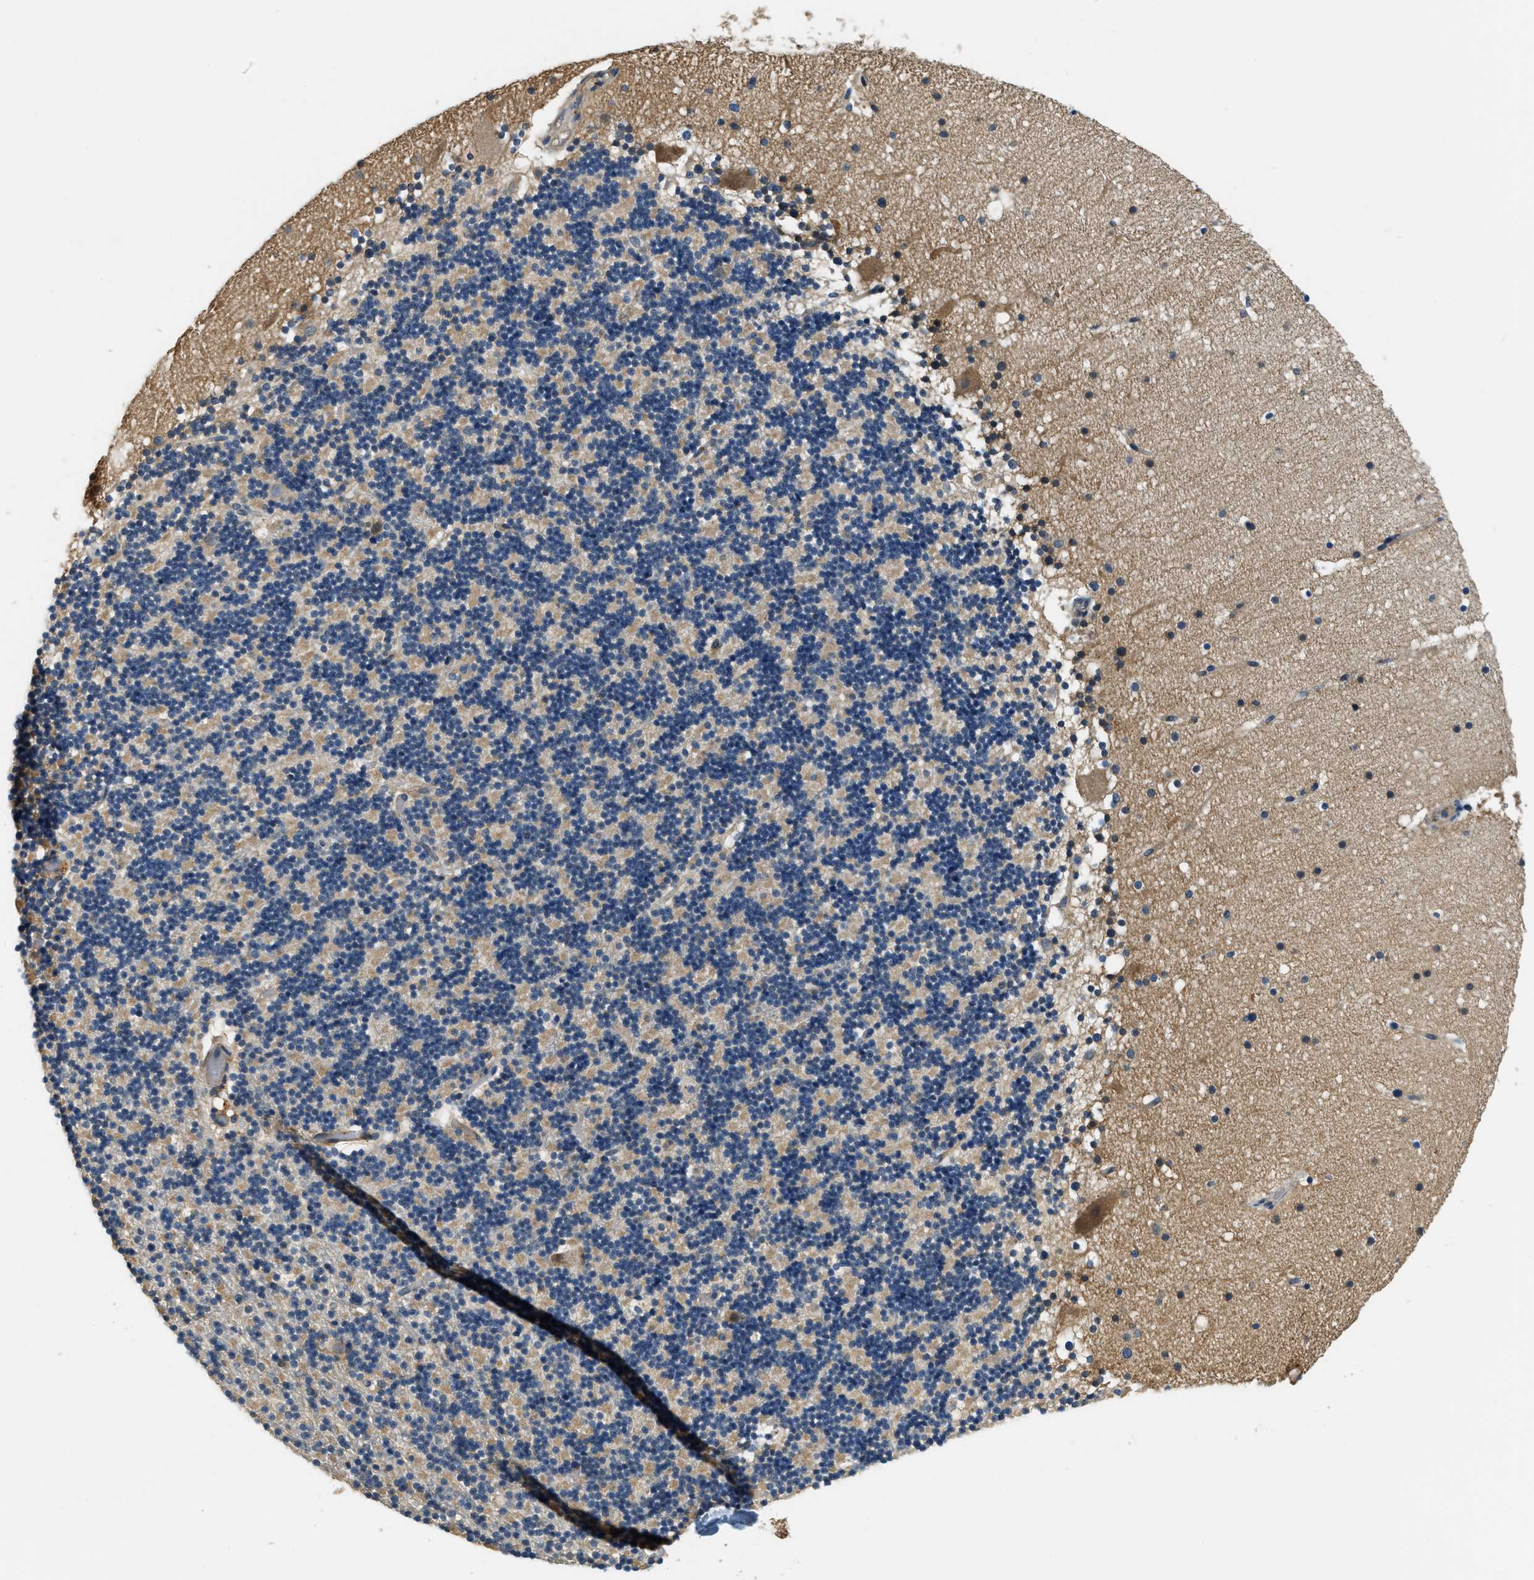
{"staining": {"intensity": "weak", "quantity": "25%-75%", "location": "cytoplasmic/membranous"}, "tissue": "cerebellum", "cell_type": "Cells in granular layer", "image_type": "normal", "snomed": [{"axis": "morphology", "description": "Normal tissue, NOS"}, {"axis": "topography", "description": "Cerebellum"}], "caption": "A brown stain shows weak cytoplasmic/membranous staining of a protein in cells in granular layer of normal cerebellum. (DAB (3,3'-diaminobenzidine) IHC, brown staining for protein, blue staining for nuclei).", "gene": "CFLAR", "patient": {"sex": "male", "age": 57}}